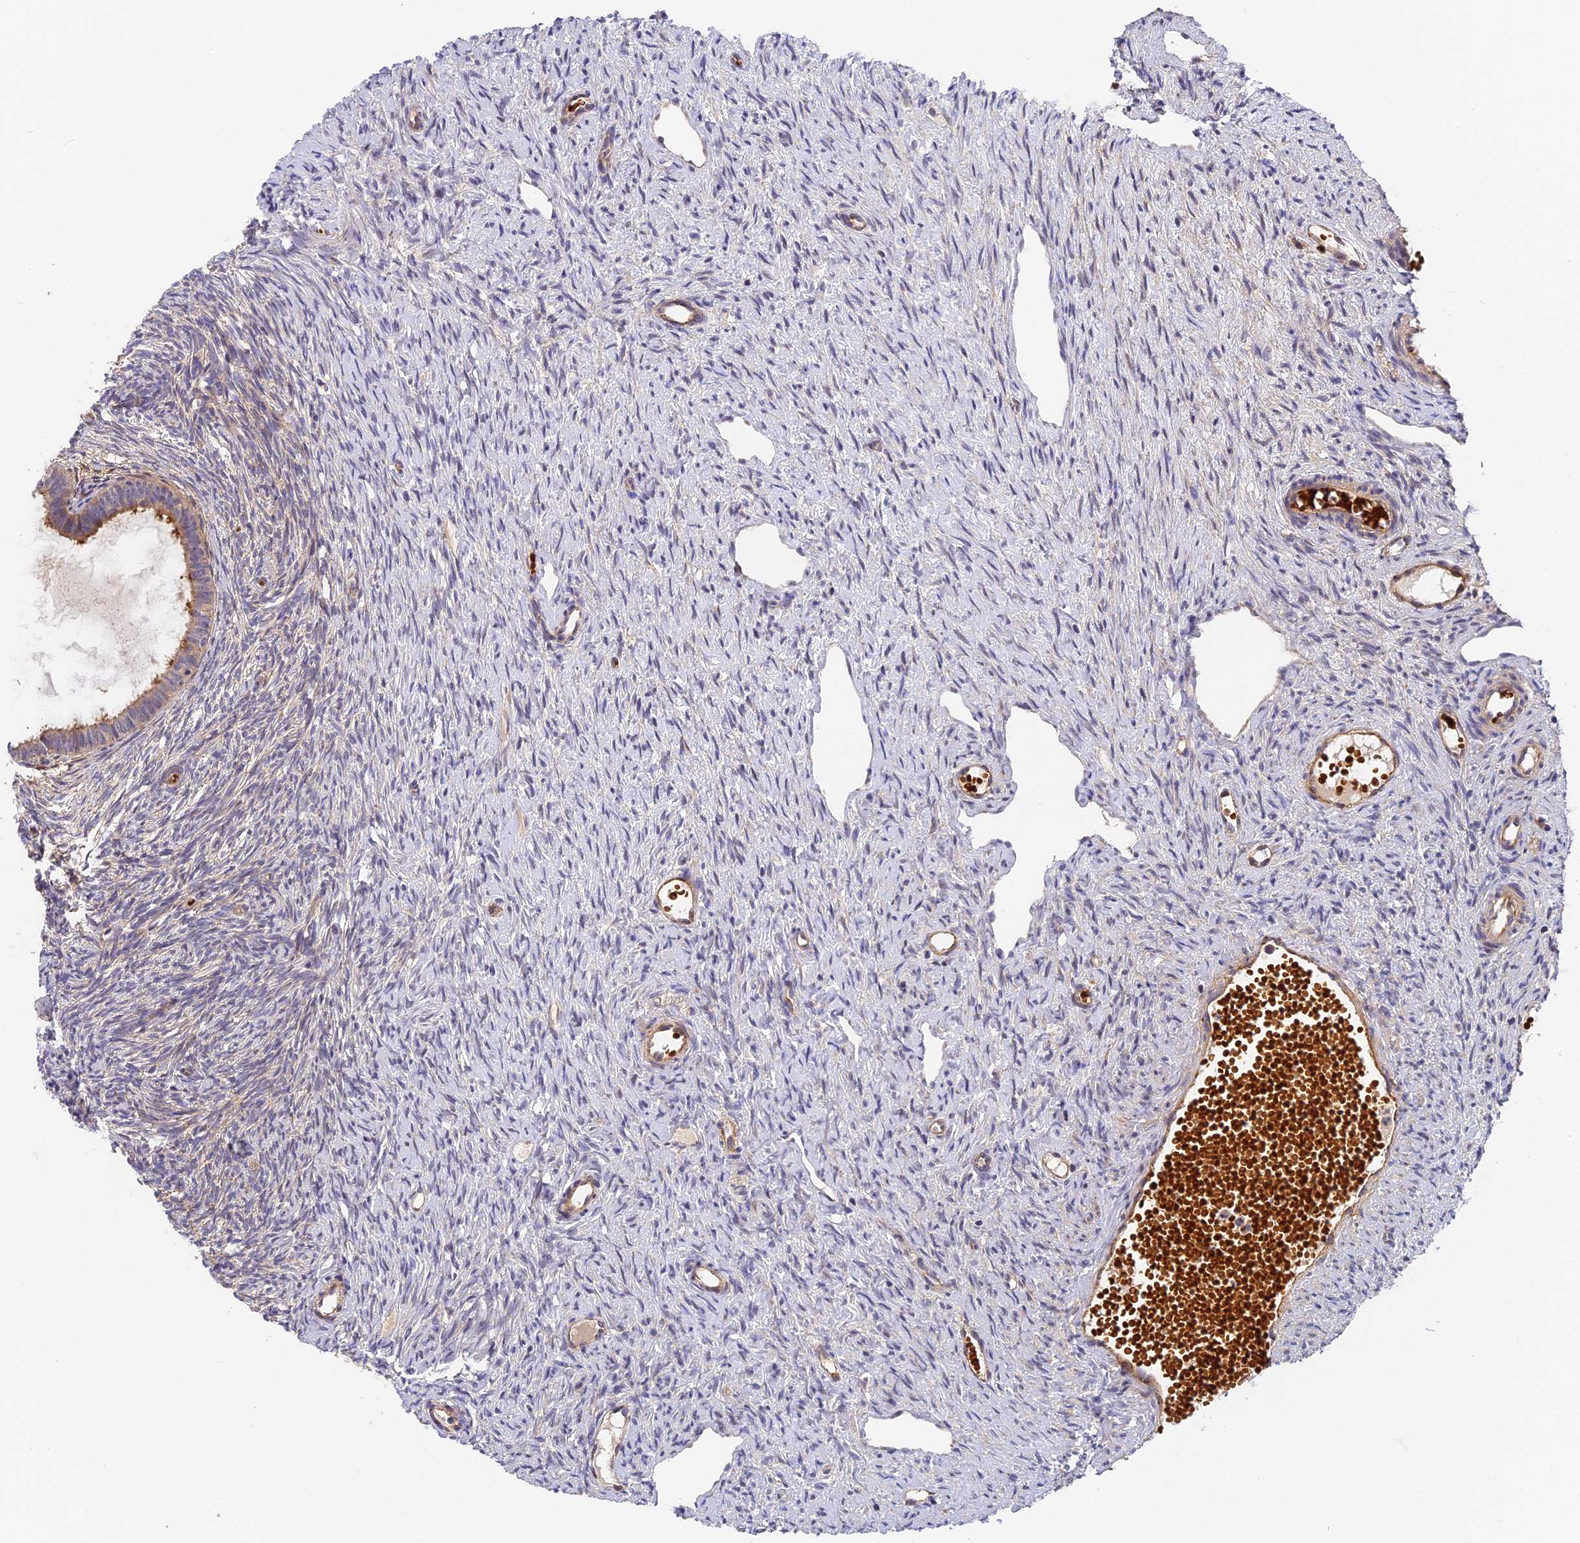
{"staining": {"intensity": "negative", "quantity": "none", "location": "none"}, "tissue": "ovary", "cell_type": "Ovarian stroma cells", "image_type": "normal", "snomed": [{"axis": "morphology", "description": "Normal tissue, NOS"}, {"axis": "topography", "description": "Ovary"}], "caption": "An IHC image of normal ovary is shown. There is no staining in ovarian stroma cells of ovary. (IHC, brightfield microscopy, high magnification).", "gene": "MISP3", "patient": {"sex": "female", "age": 51}}